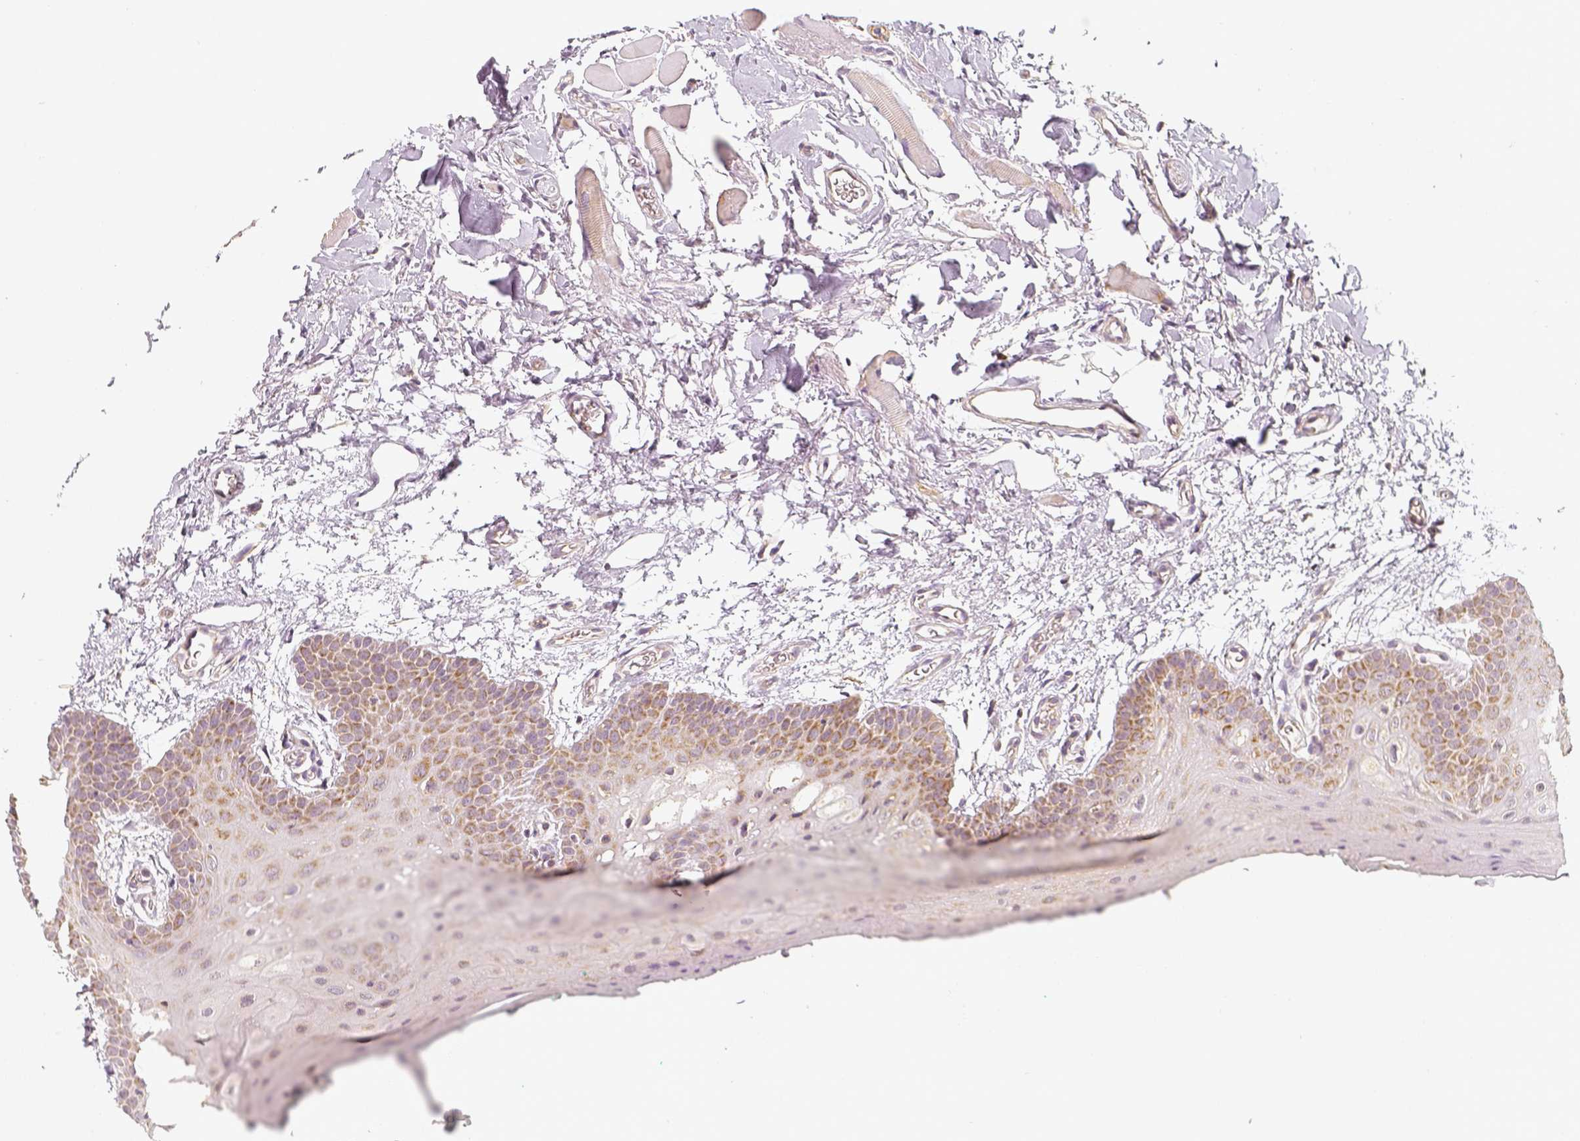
{"staining": {"intensity": "moderate", "quantity": ">75%", "location": "cytoplasmic/membranous"}, "tissue": "oral mucosa", "cell_type": "Squamous epithelial cells", "image_type": "normal", "snomed": [{"axis": "morphology", "description": "Normal tissue, NOS"}, {"axis": "morphology", "description": "Squamous cell carcinoma, NOS"}, {"axis": "topography", "description": "Oral tissue"}, {"axis": "topography", "description": "Head-Neck"}], "caption": "Brown immunohistochemical staining in normal oral mucosa displays moderate cytoplasmic/membranous positivity in approximately >75% of squamous epithelial cells. The staining was performed using DAB (3,3'-diaminobenzidine), with brown indicating positive protein expression. Nuclei are stained blue with hematoxylin.", "gene": "PGAM5", "patient": {"sex": "female", "age": 50}}